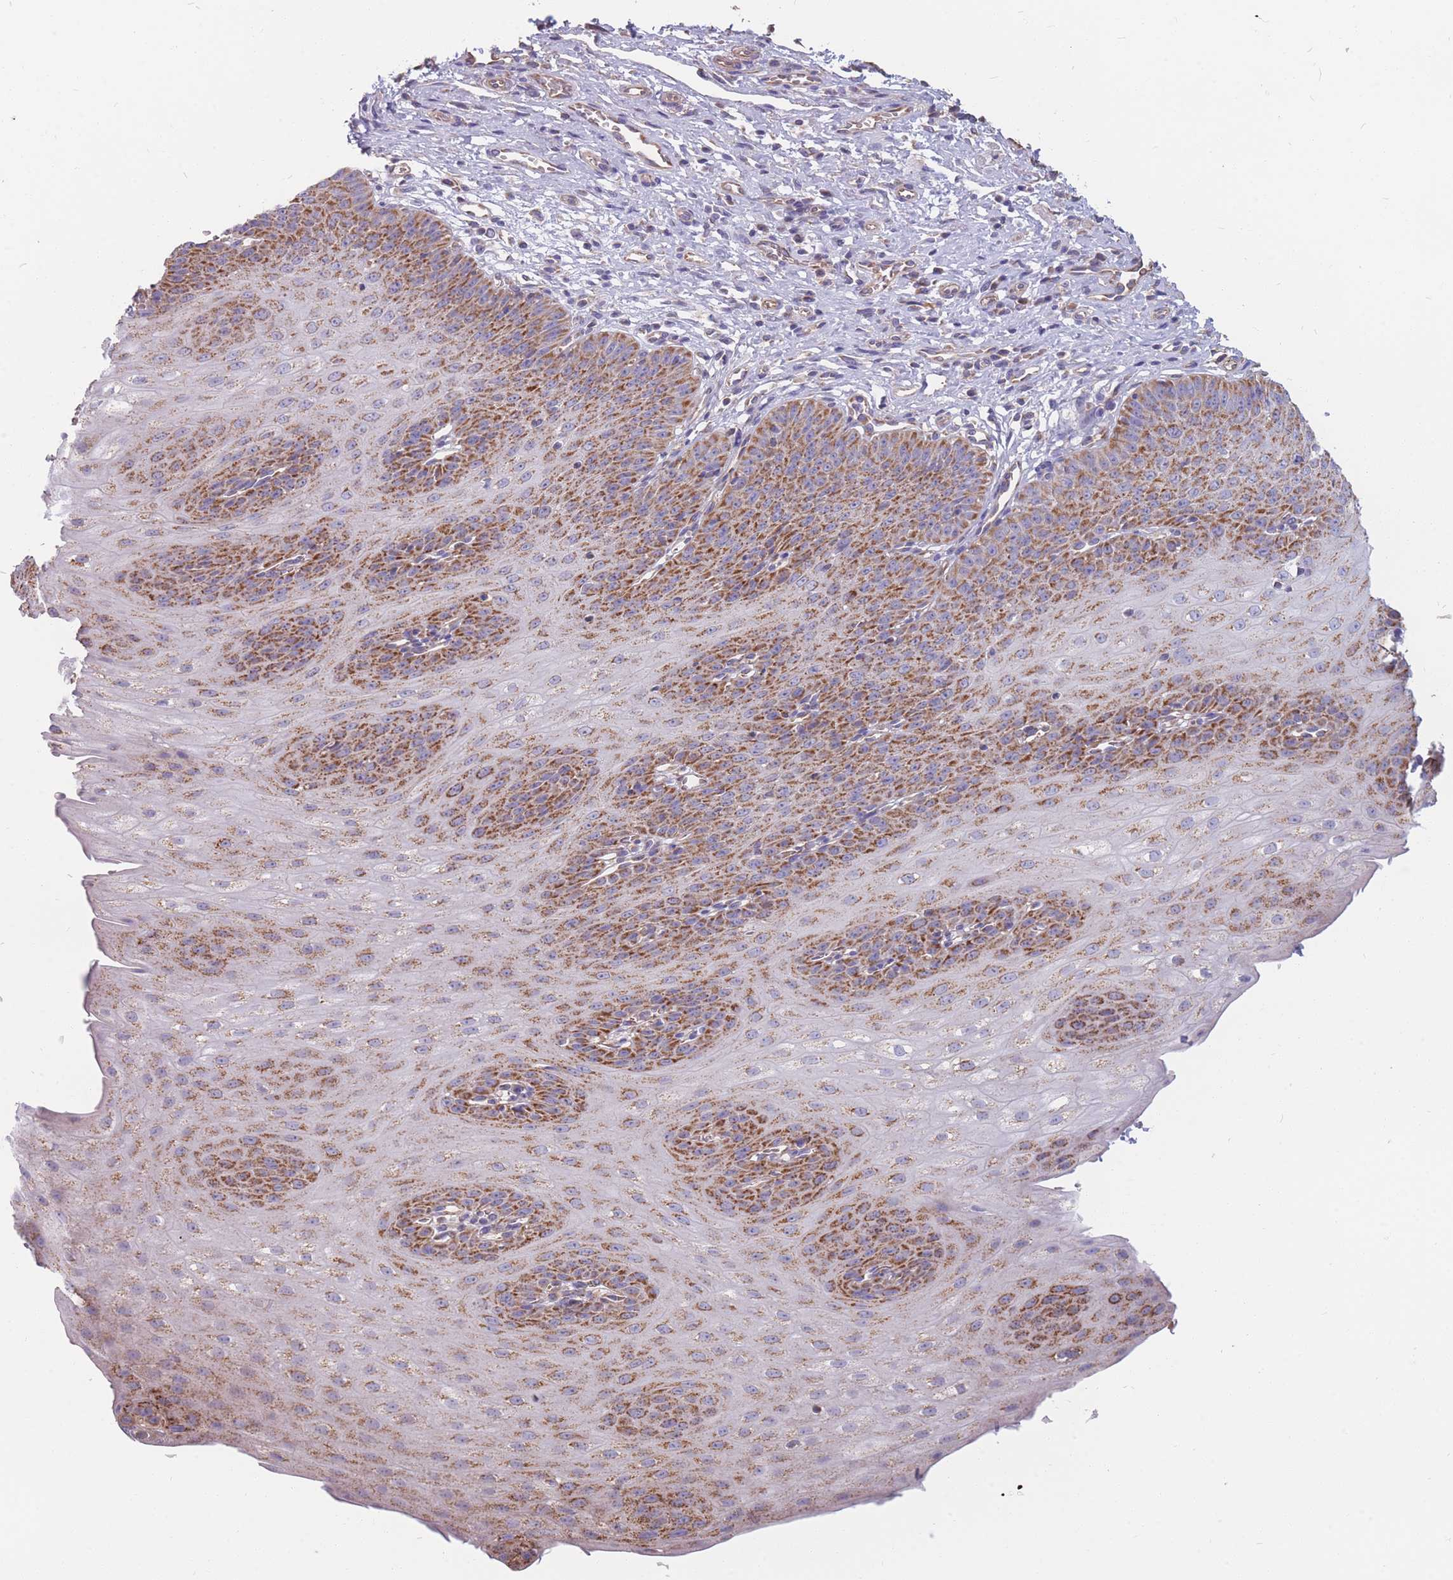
{"staining": {"intensity": "strong", "quantity": "25%-75%", "location": "cytoplasmic/membranous"}, "tissue": "esophagus", "cell_type": "Squamous epithelial cells", "image_type": "normal", "snomed": [{"axis": "morphology", "description": "Normal tissue, NOS"}, {"axis": "topography", "description": "Esophagus"}], "caption": "Squamous epithelial cells show high levels of strong cytoplasmic/membranous positivity in approximately 25%-75% of cells in unremarkable human esophagus. The staining was performed using DAB, with brown indicating positive protein expression. Nuclei are stained blue with hematoxylin.", "gene": "MRPS9", "patient": {"sex": "male", "age": 71}}